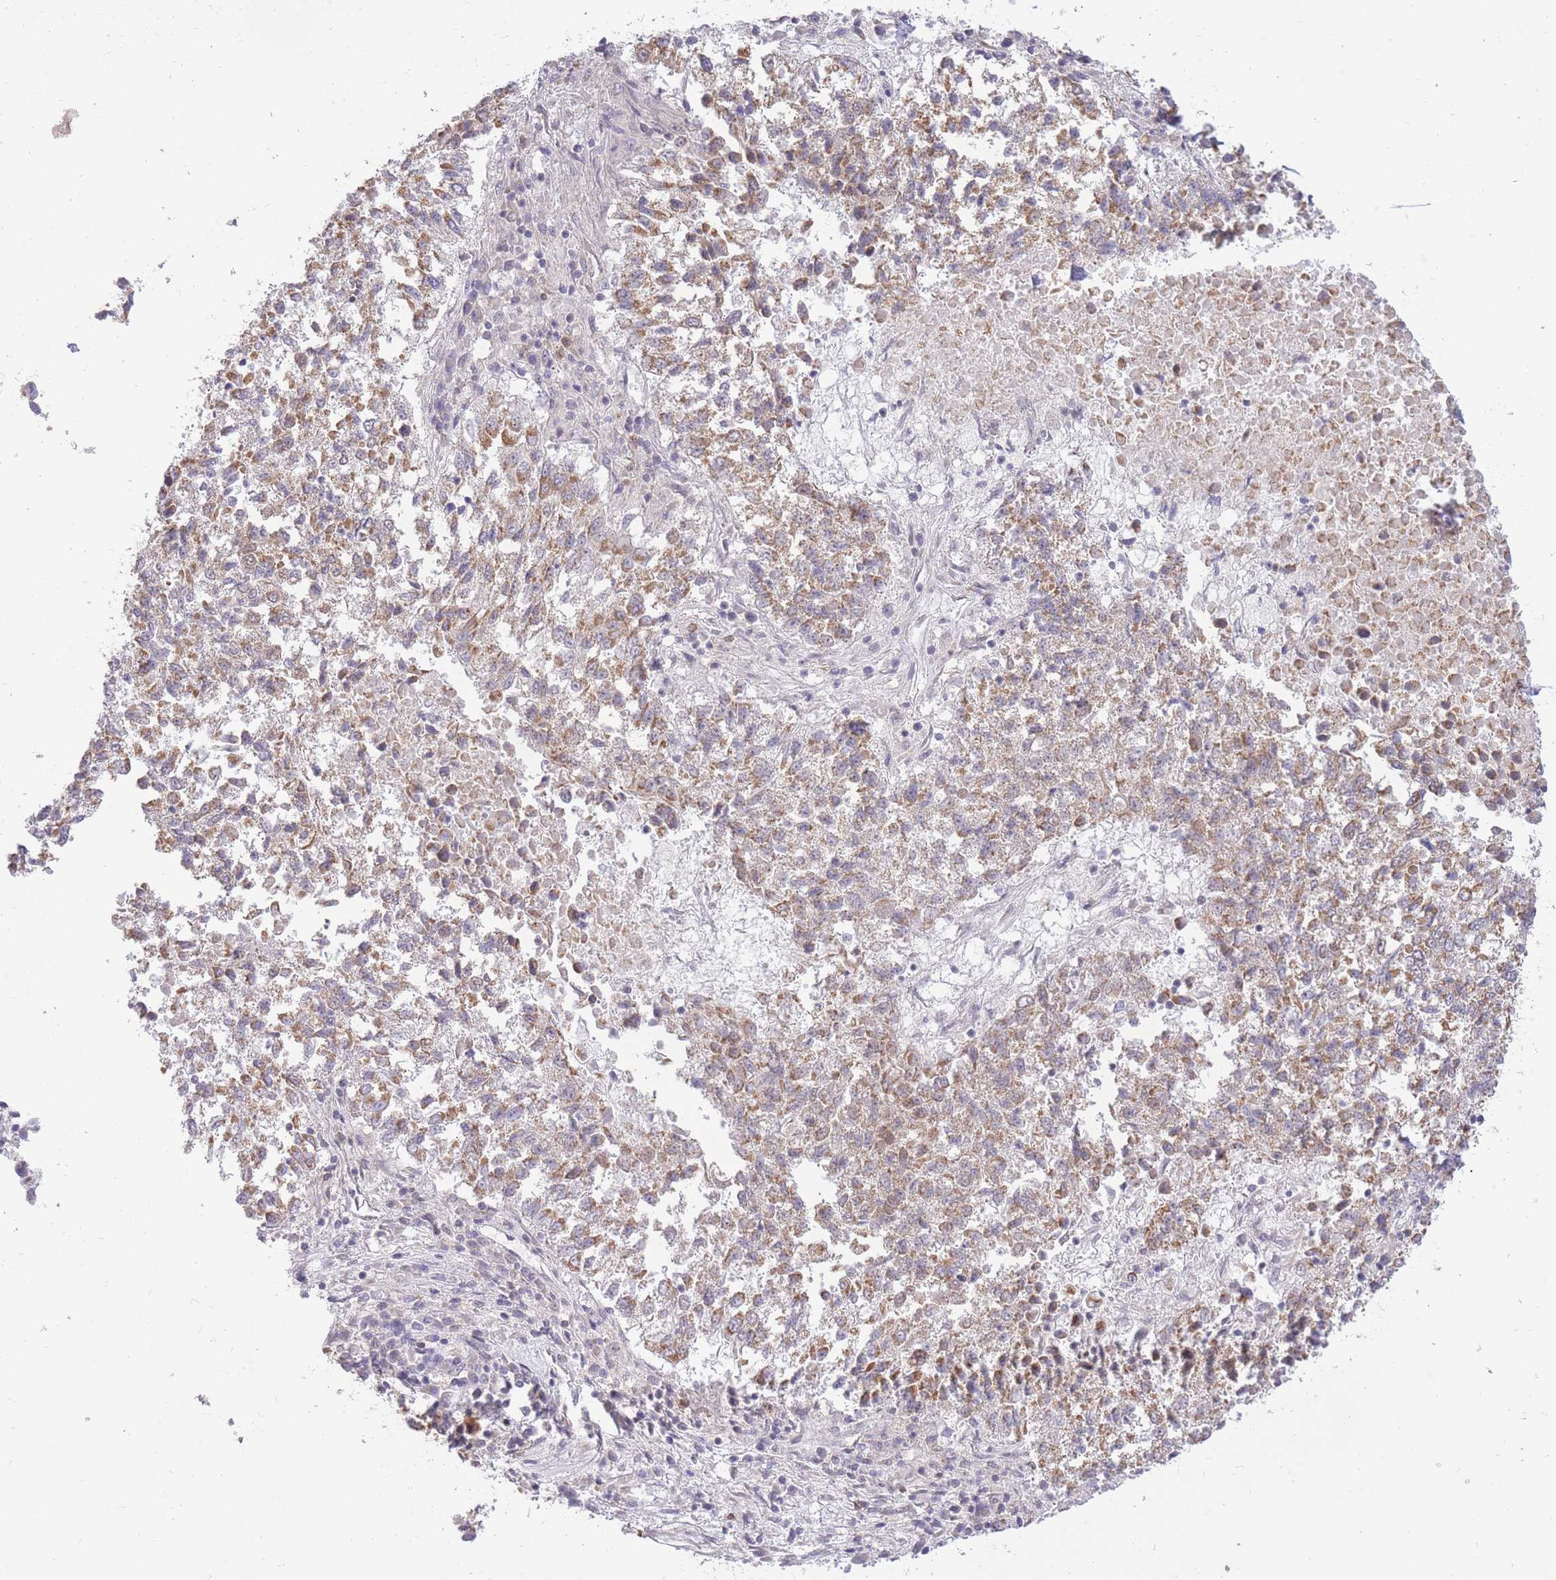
{"staining": {"intensity": "moderate", "quantity": ">75%", "location": "cytoplasmic/membranous"}, "tissue": "lung cancer", "cell_type": "Tumor cells", "image_type": "cancer", "snomed": [{"axis": "morphology", "description": "Squamous cell carcinoma, NOS"}, {"axis": "topography", "description": "Lung"}], "caption": "Immunohistochemical staining of squamous cell carcinoma (lung) shows medium levels of moderate cytoplasmic/membranous protein staining in about >75% of tumor cells.", "gene": "ELOA2", "patient": {"sex": "male", "age": 73}}